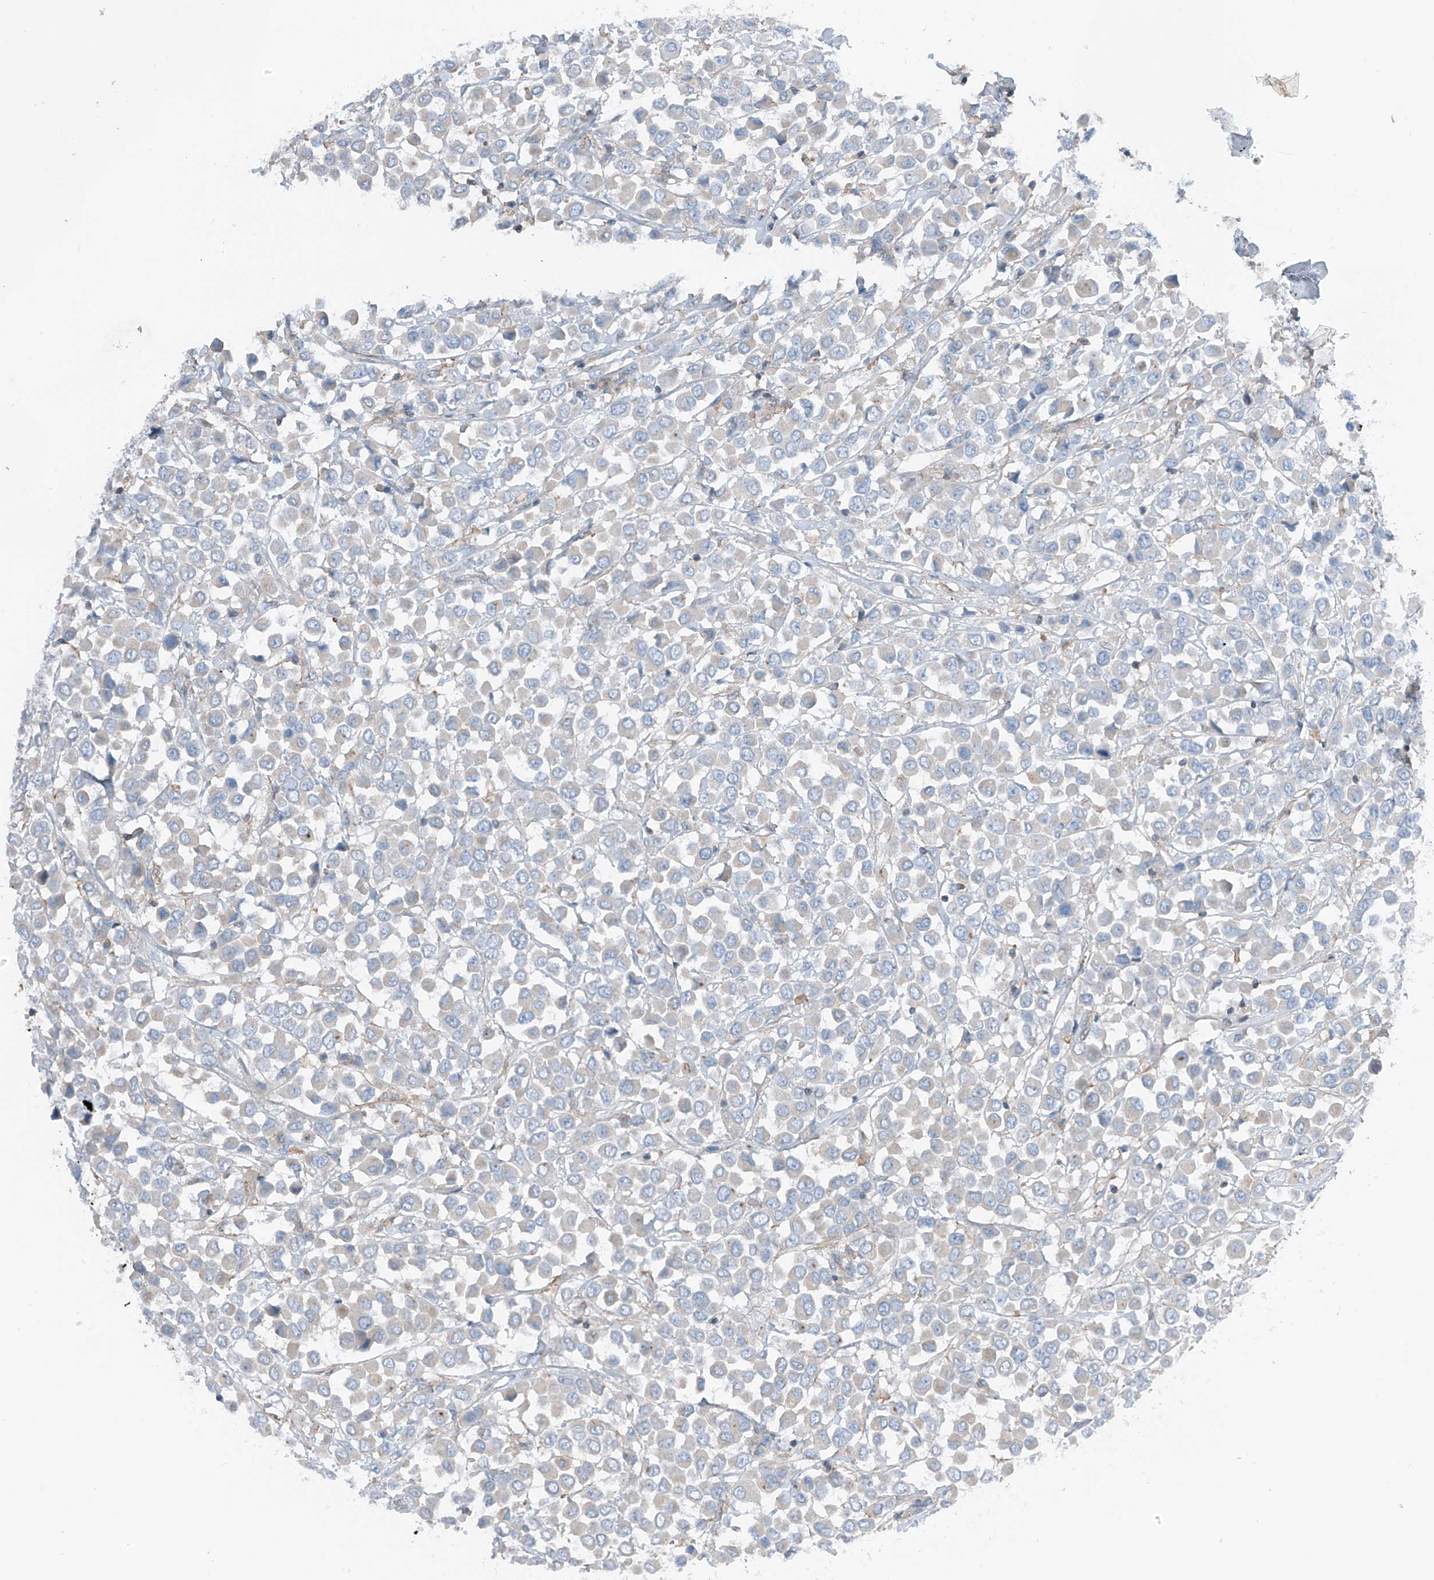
{"staining": {"intensity": "negative", "quantity": "none", "location": "none"}, "tissue": "breast cancer", "cell_type": "Tumor cells", "image_type": "cancer", "snomed": [{"axis": "morphology", "description": "Duct carcinoma"}, {"axis": "topography", "description": "Breast"}], "caption": "This histopathology image is of breast cancer stained with immunohistochemistry (IHC) to label a protein in brown with the nuclei are counter-stained blue. There is no positivity in tumor cells.", "gene": "NALCN", "patient": {"sex": "female", "age": 61}}